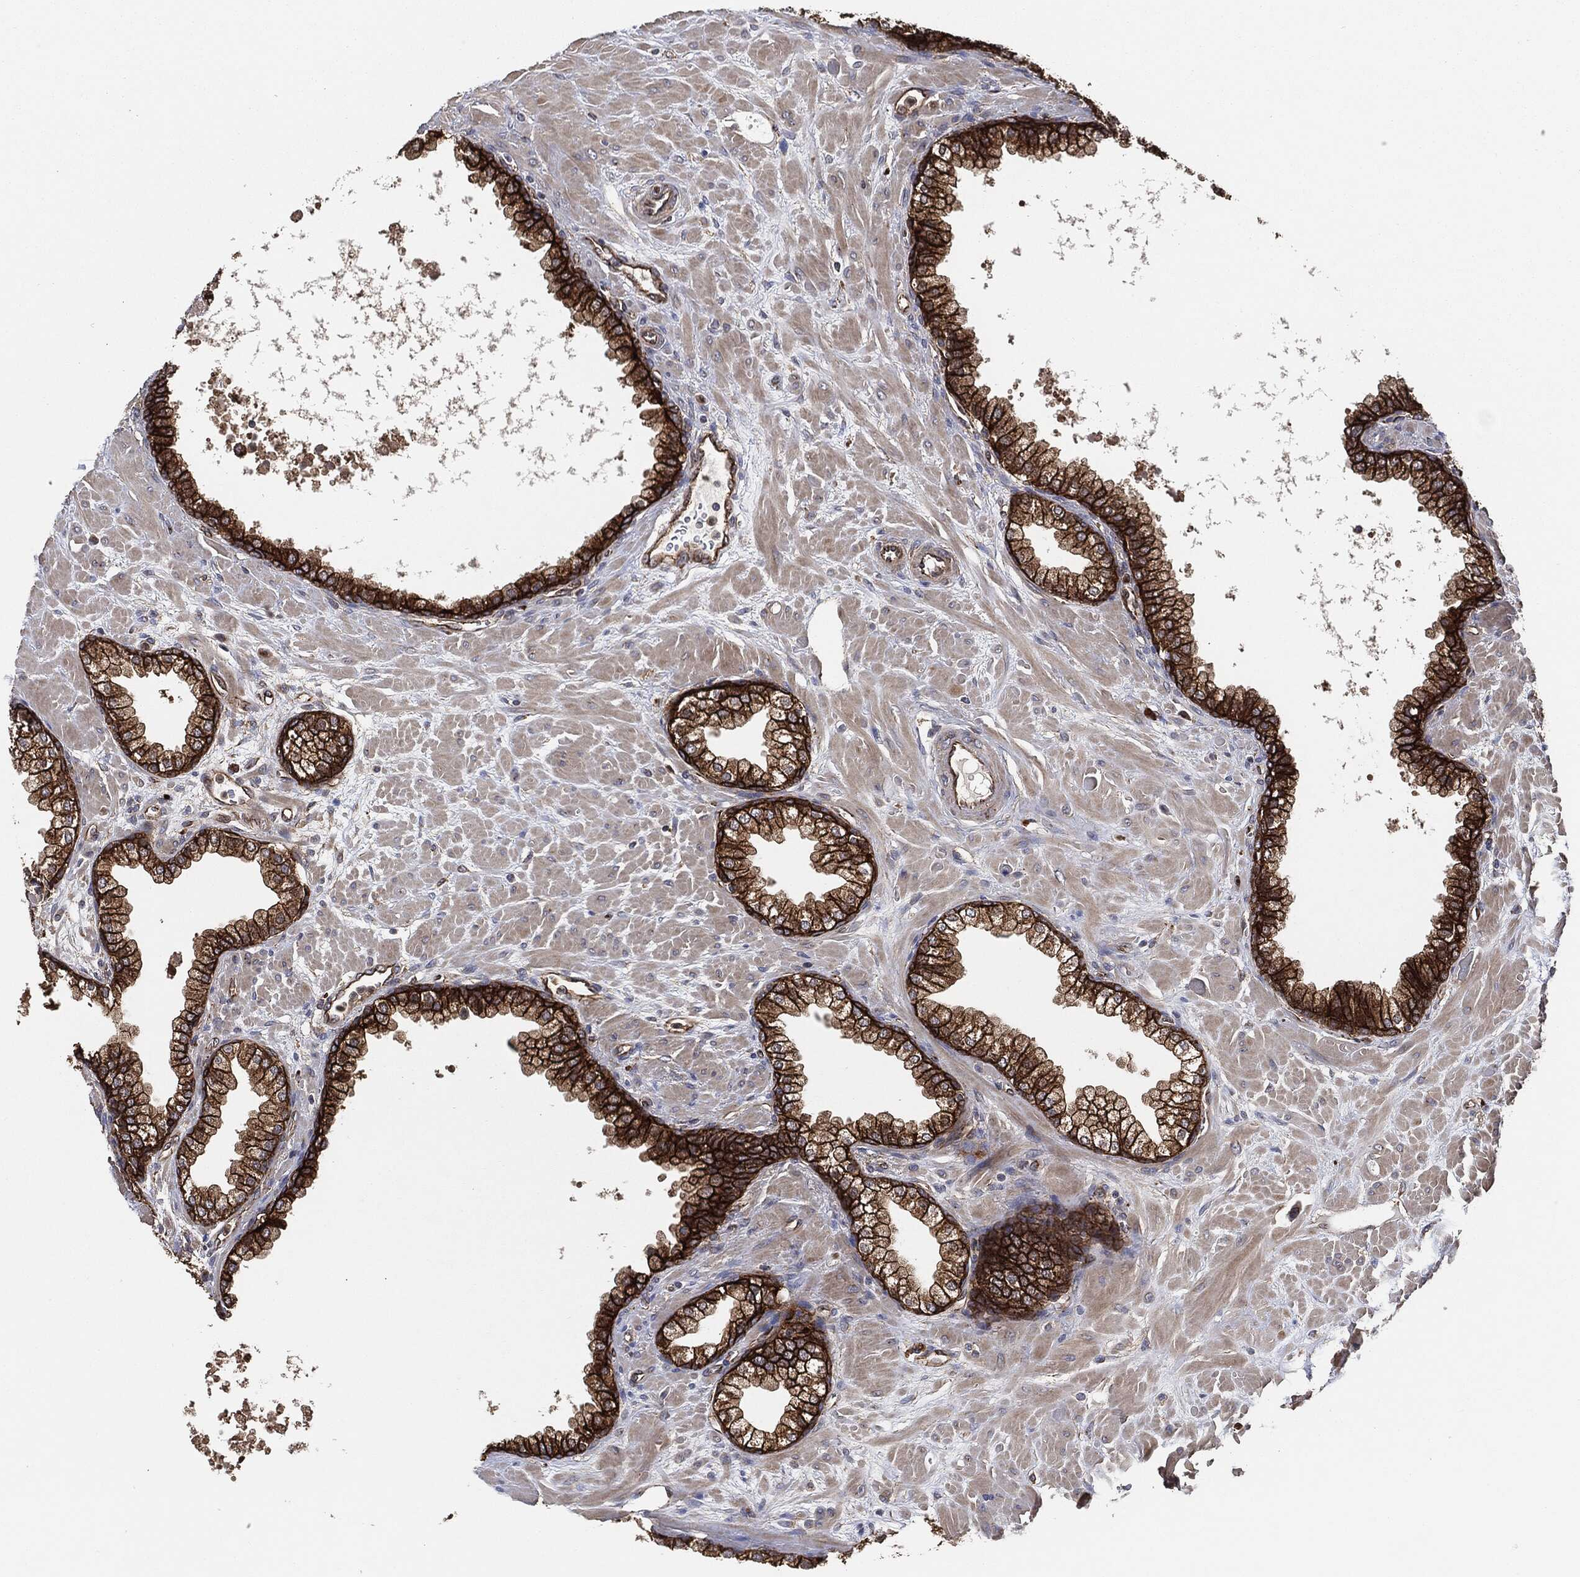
{"staining": {"intensity": "strong", "quantity": "25%-75%", "location": "cytoplasmic/membranous"}, "tissue": "prostate", "cell_type": "Glandular cells", "image_type": "normal", "snomed": [{"axis": "morphology", "description": "Normal tissue, NOS"}, {"axis": "topography", "description": "Prostate"}], "caption": "Prostate stained with DAB (3,3'-diaminobenzidine) IHC reveals high levels of strong cytoplasmic/membranous positivity in about 25%-75% of glandular cells. The staining was performed using DAB (3,3'-diaminobenzidine), with brown indicating positive protein expression. Nuclei are stained blue with hematoxylin.", "gene": "CTNNA1", "patient": {"sex": "male", "age": 63}}